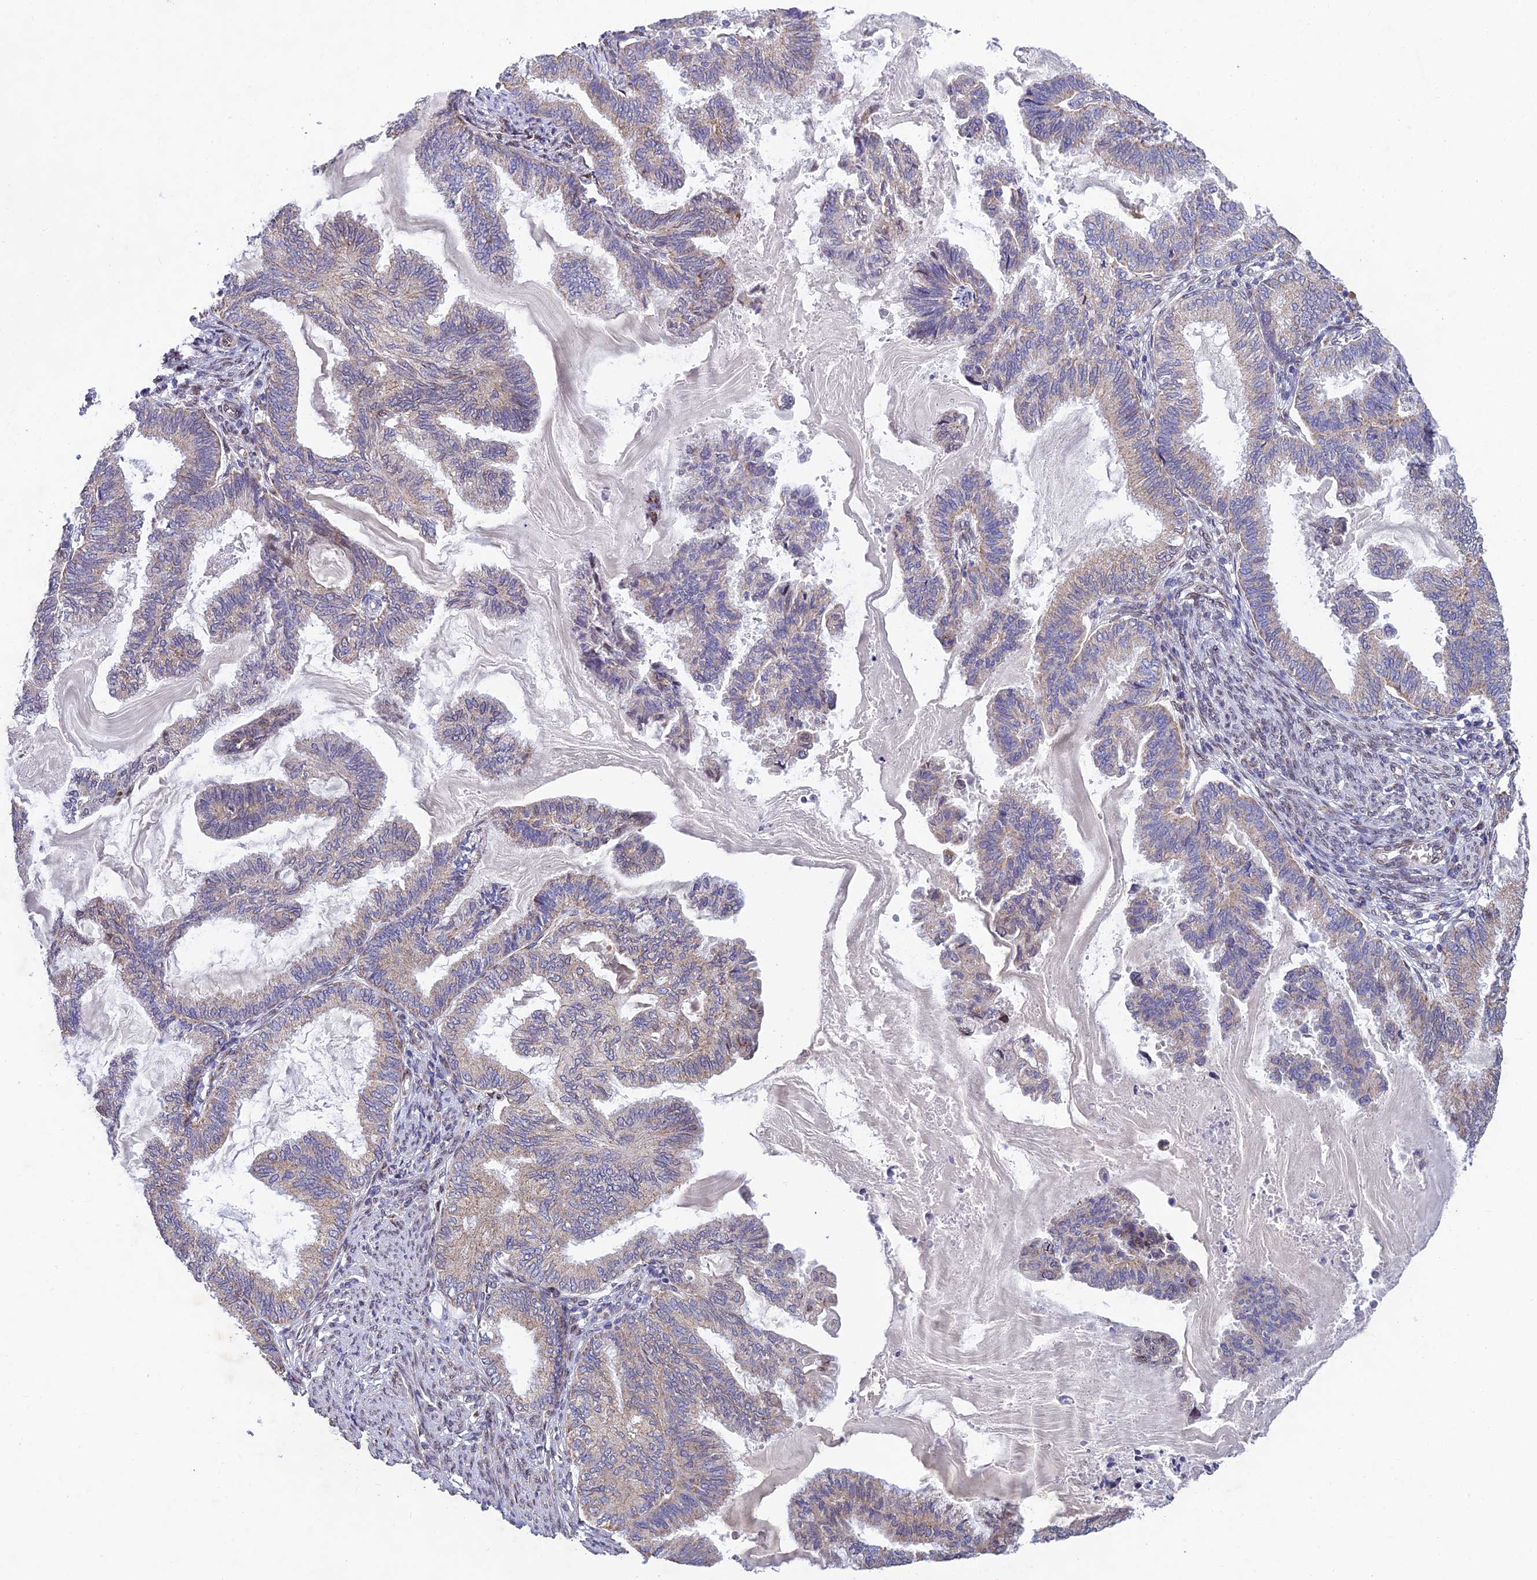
{"staining": {"intensity": "weak", "quantity": "<25%", "location": "cytoplasmic/membranous"}, "tissue": "endometrial cancer", "cell_type": "Tumor cells", "image_type": "cancer", "snomed": [{"axis": "morphology", "description": "Adenocarcinoma, NOS"}, {"axis": "topography", "description": "Endometrium"}], "caption": "Tumor cells show no significant positivity in endometrial adenocarcinoma.", "gene": "MGAT2", "patient": {"sex": "female", "age": 86}}